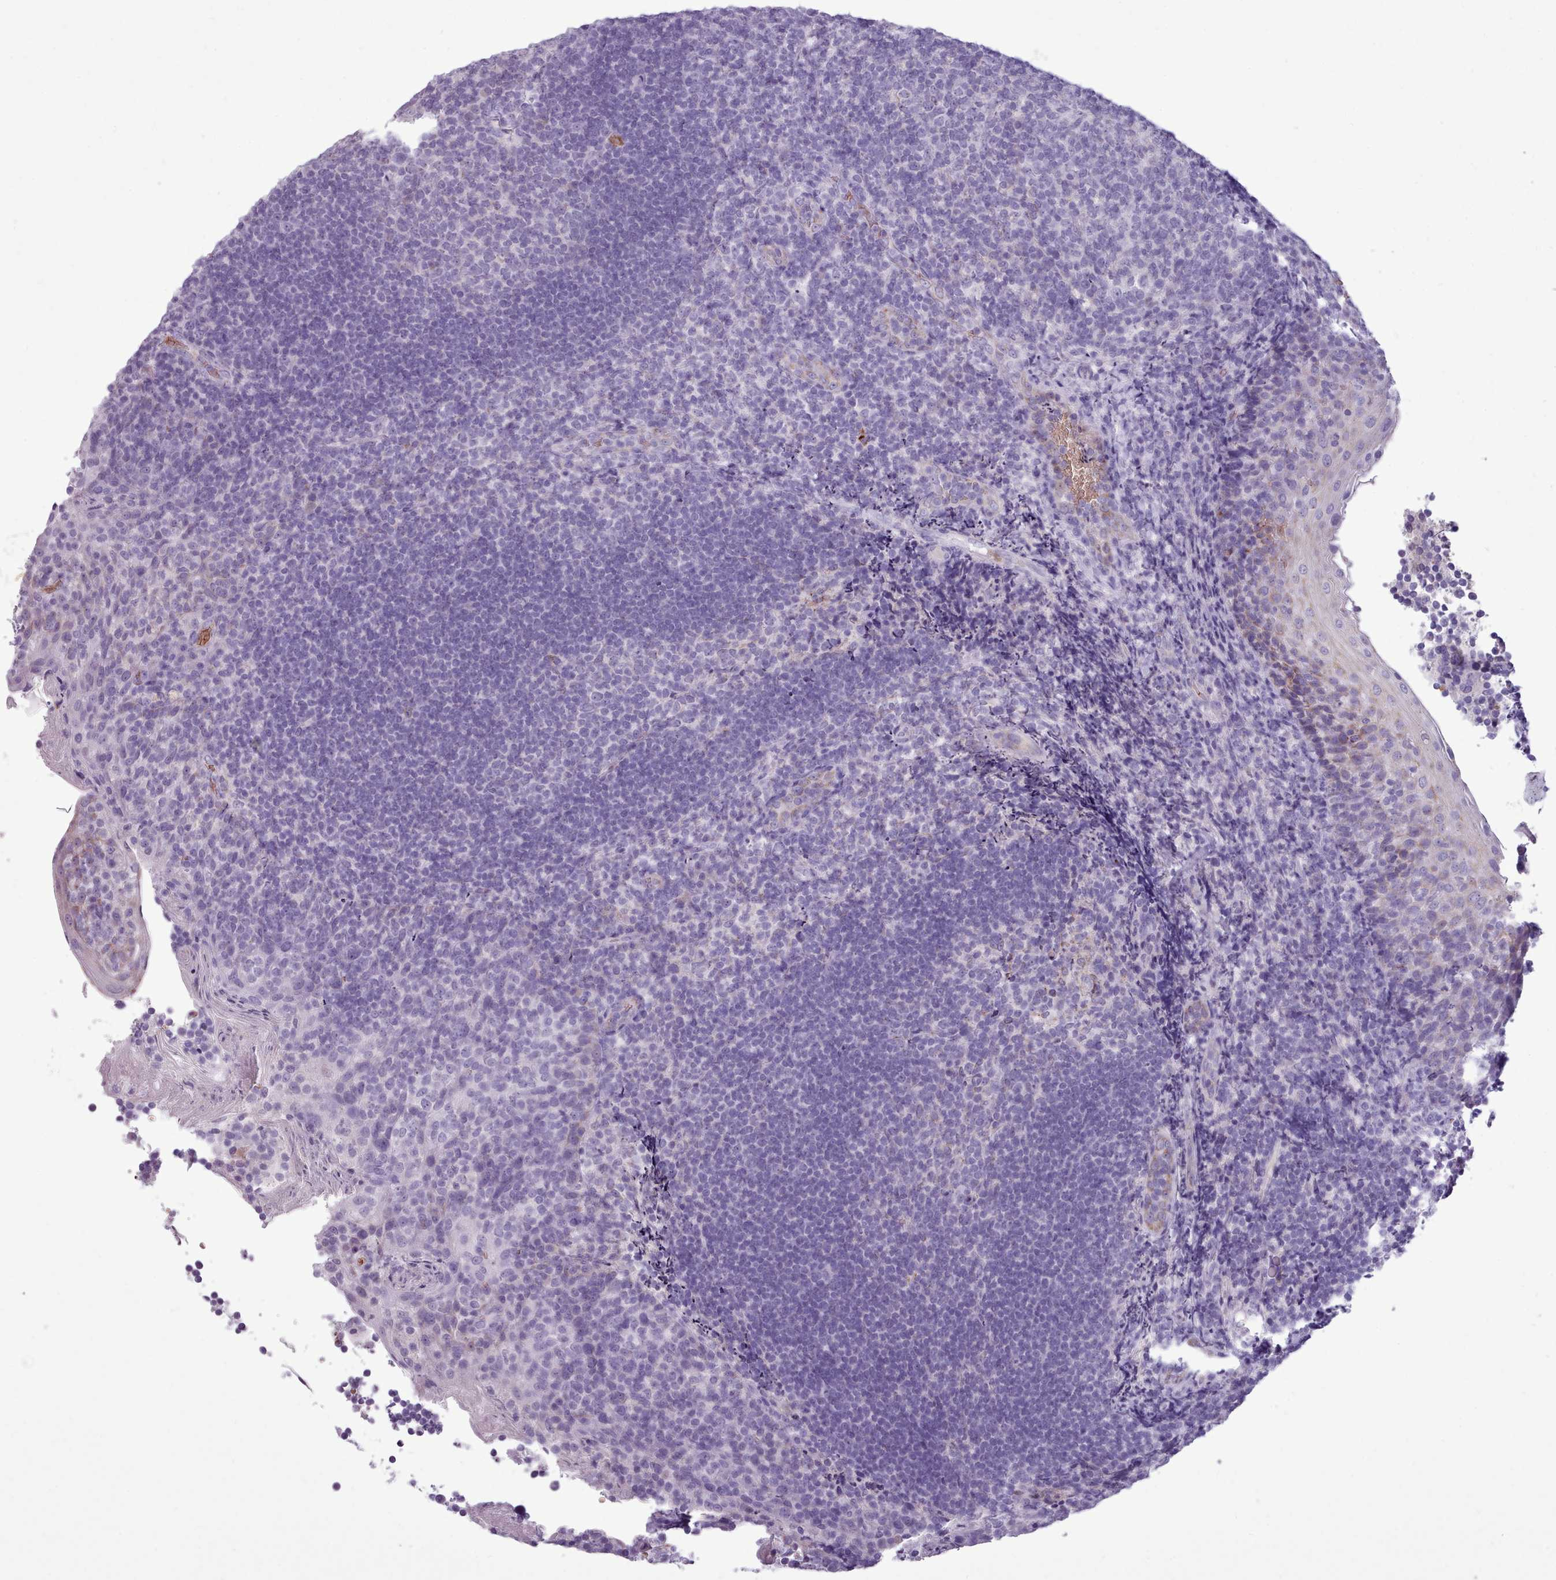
{"staining": {"intensity": "negative", "quantity": "none", "location": "none"}, "tissue": "tonsil", "cell_type": "Germinal center cells", "image_type": "normal", "snomed": [{"axis": "morphology", "description": "Normal tissue, NOS"}, {"axis": "topography", "description": "Tonsil"}], "caption": "Immunohistochemical staining of benign human tonsil demonstrates no significant staining in germinal center cells.", "gene": "AK4P3", "patient": {"sex": "female", "age": 10}}